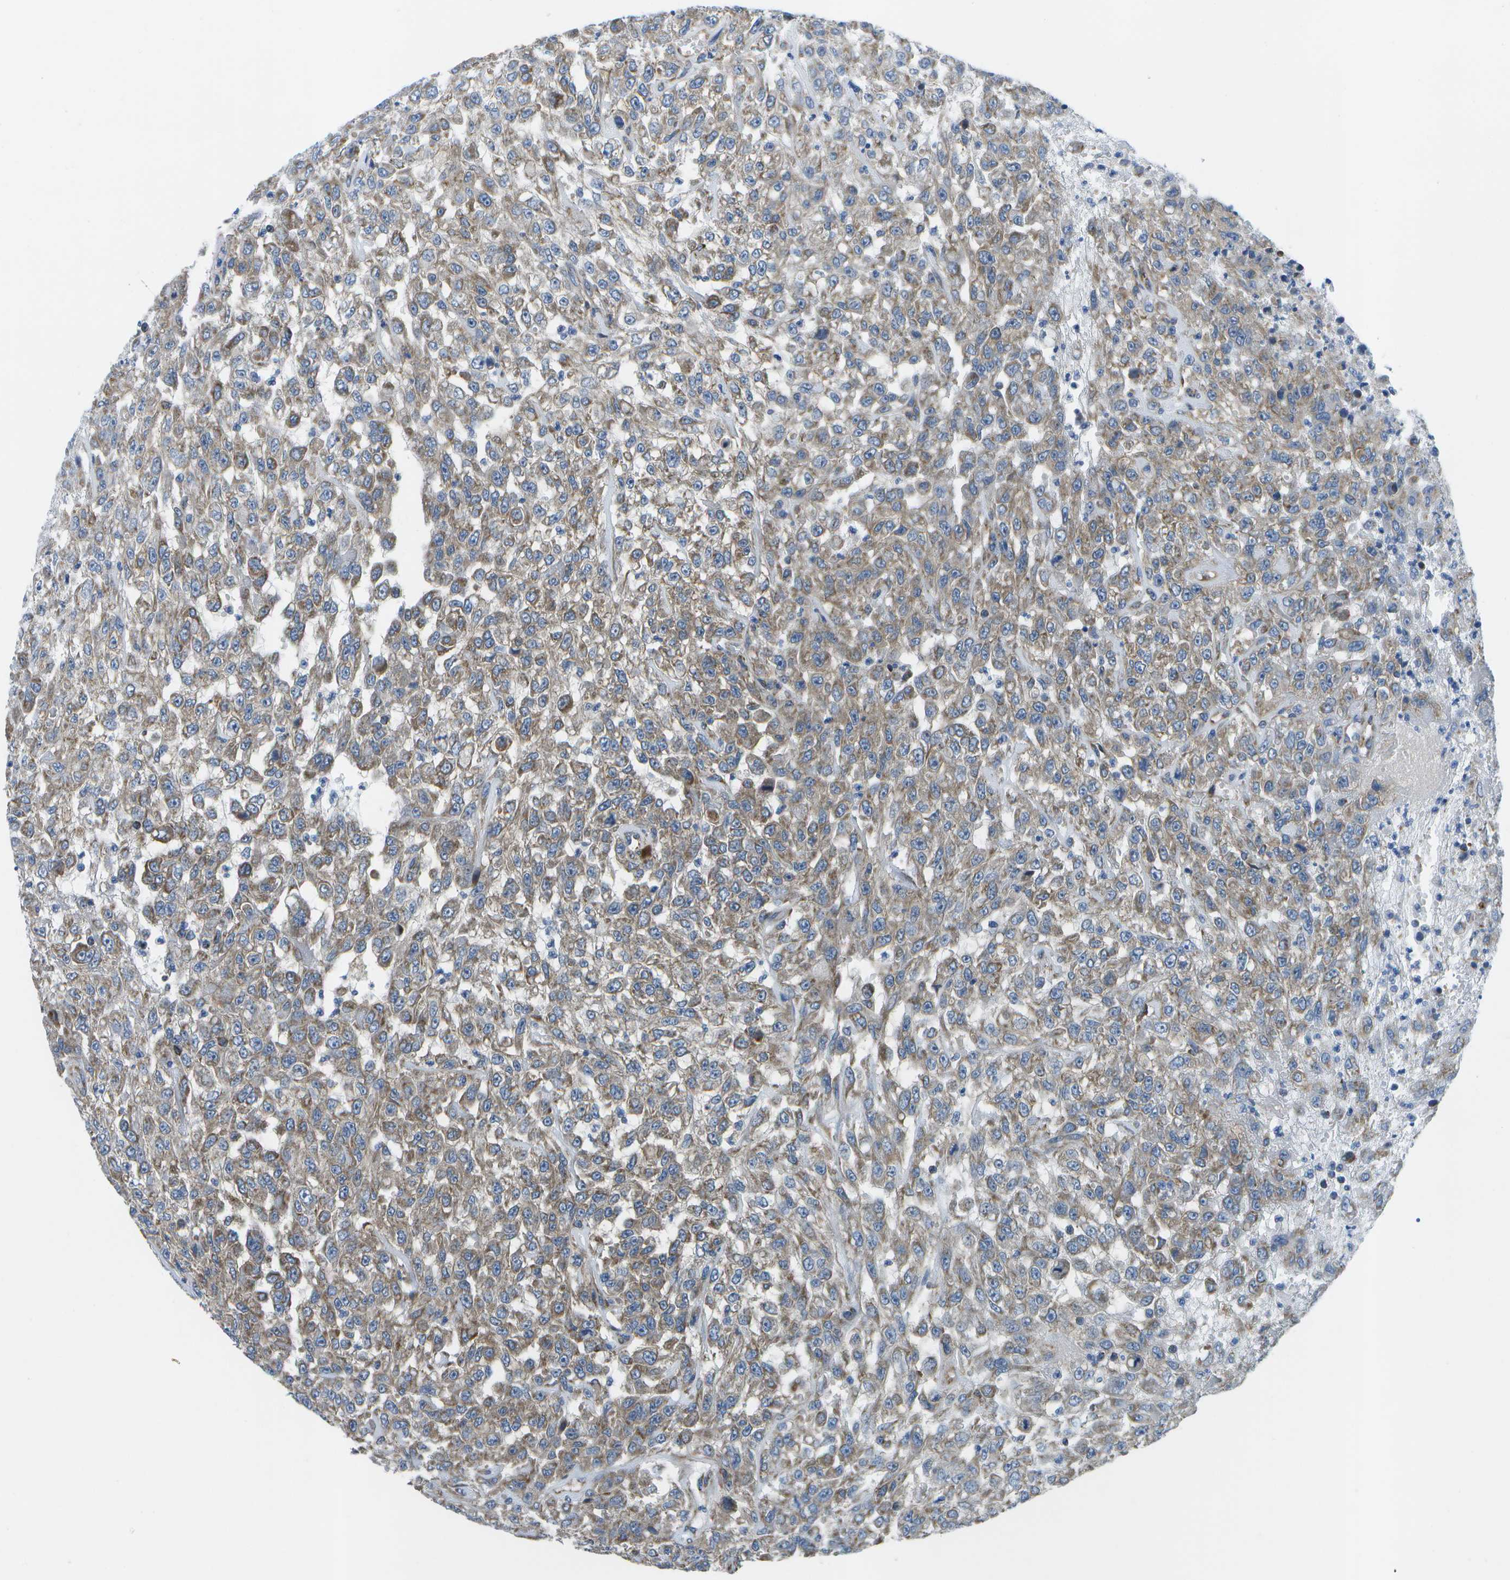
{"staining": {"intensity": "weak", "quantity": ">75%", "location": "cytoplasmic/membranous"}, "tissue": "urothelial cancer", "cell_type": "Tumor cells", "image_type": "cancer", "snomed": [{"axis": "morphology", "description": "Urothelial carcinoma, High grade"}, {"axis": "topography", "description": "Urinary bladder"}], "caption": "Weak cytoplasmic/membranous positivity is appreciated in about >75% of tumor cells in urothelial cancer.", "gene": "MVK", "patient": {"sex": "male", "age": 46}}